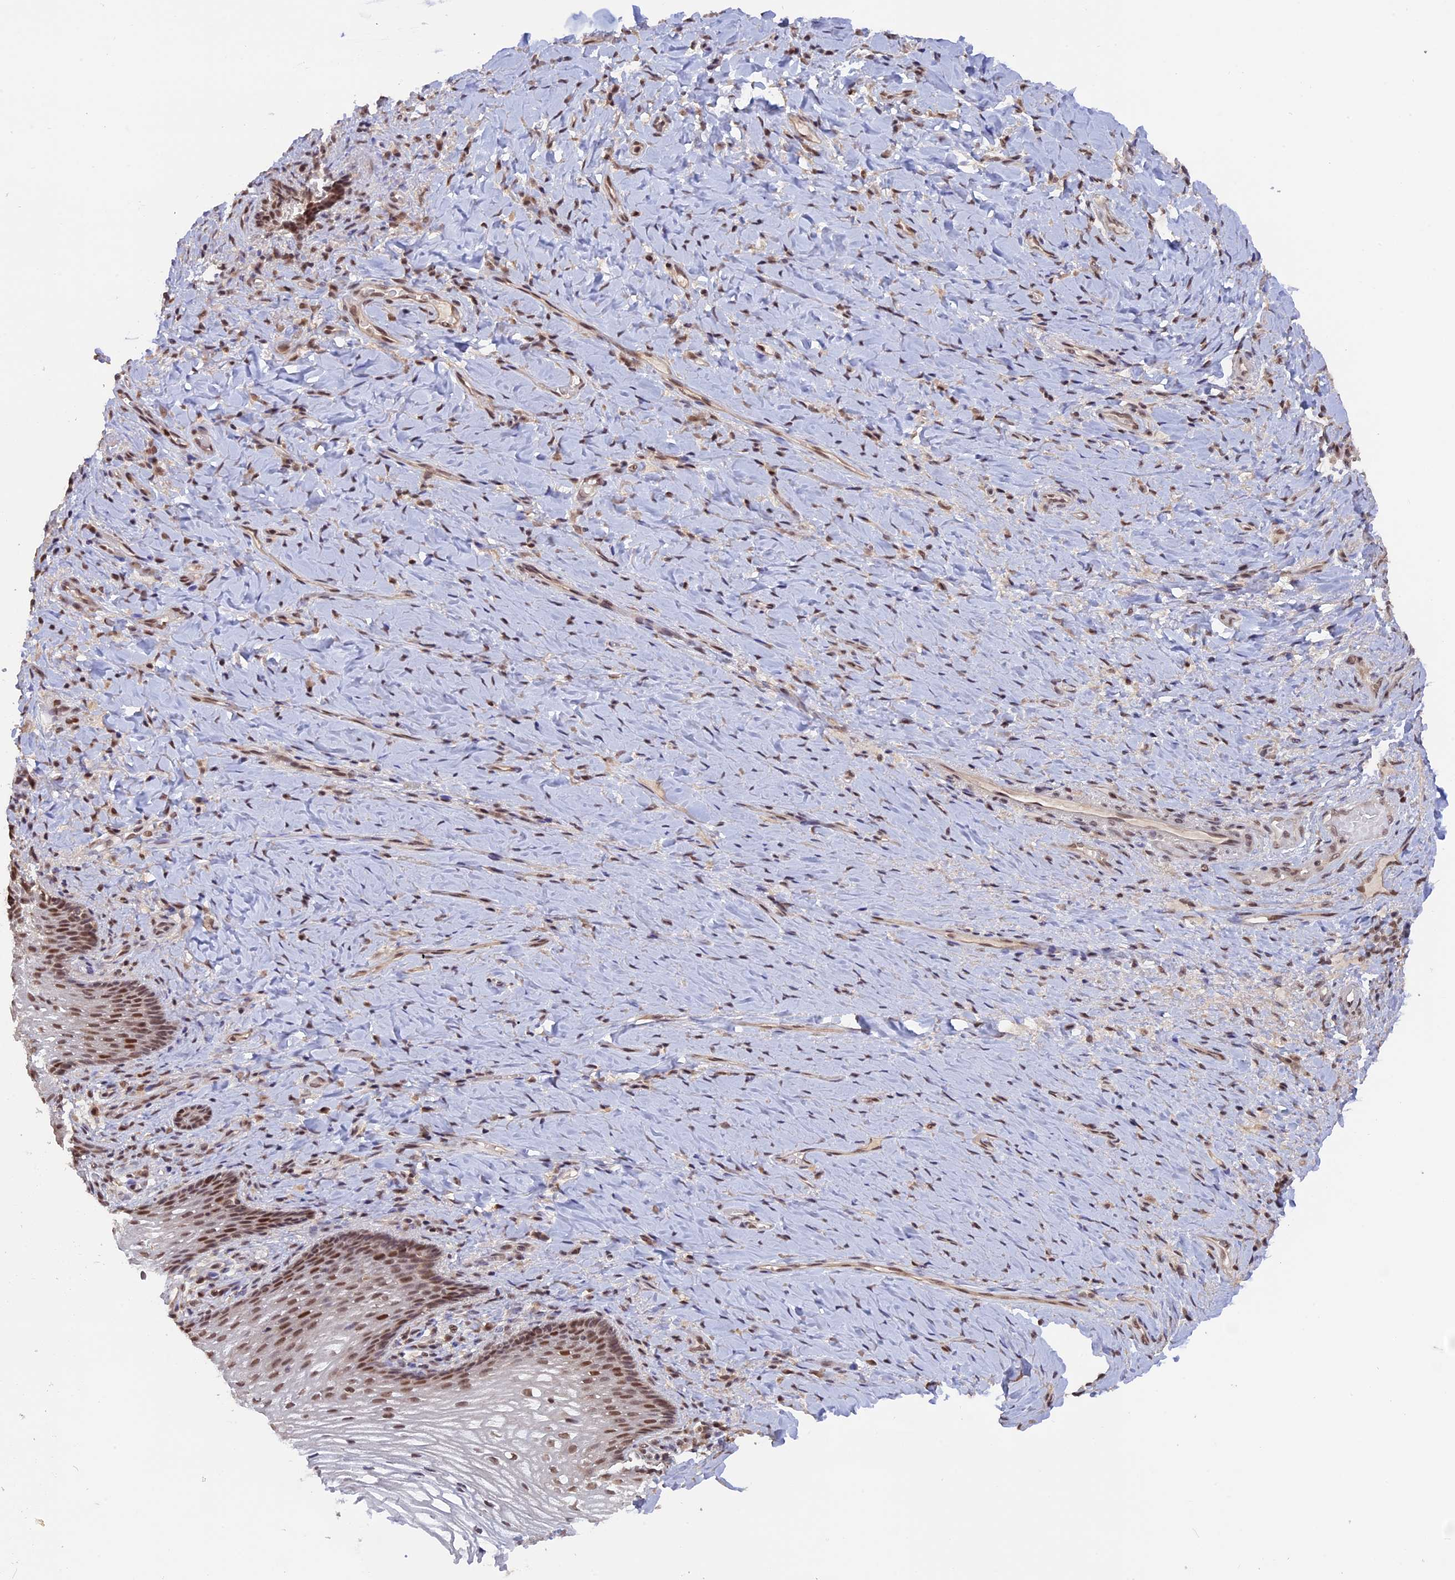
{"staining": {"intensity": "moderate", "quantity": ">75%", "location": "nuclear"}, "tissue": "vagina", "cell_type": "Squamous epithelial cells", "image_type": "normal", "snomed": [{"axis": "morphology", "description": "Normal tissue, NOS"}, {"axis": "topography", "description": "Vagina"}], "caption": "IHC image of benign vagina: human vagina stained using IHC demonstrates medium levels of moderate protein expression localized specifically in the nuclear of squamous epithelial cells, appearing as a nuclear brown color.", "gene": "RFC5", "patient": {"sex": "female", "age": 60}}